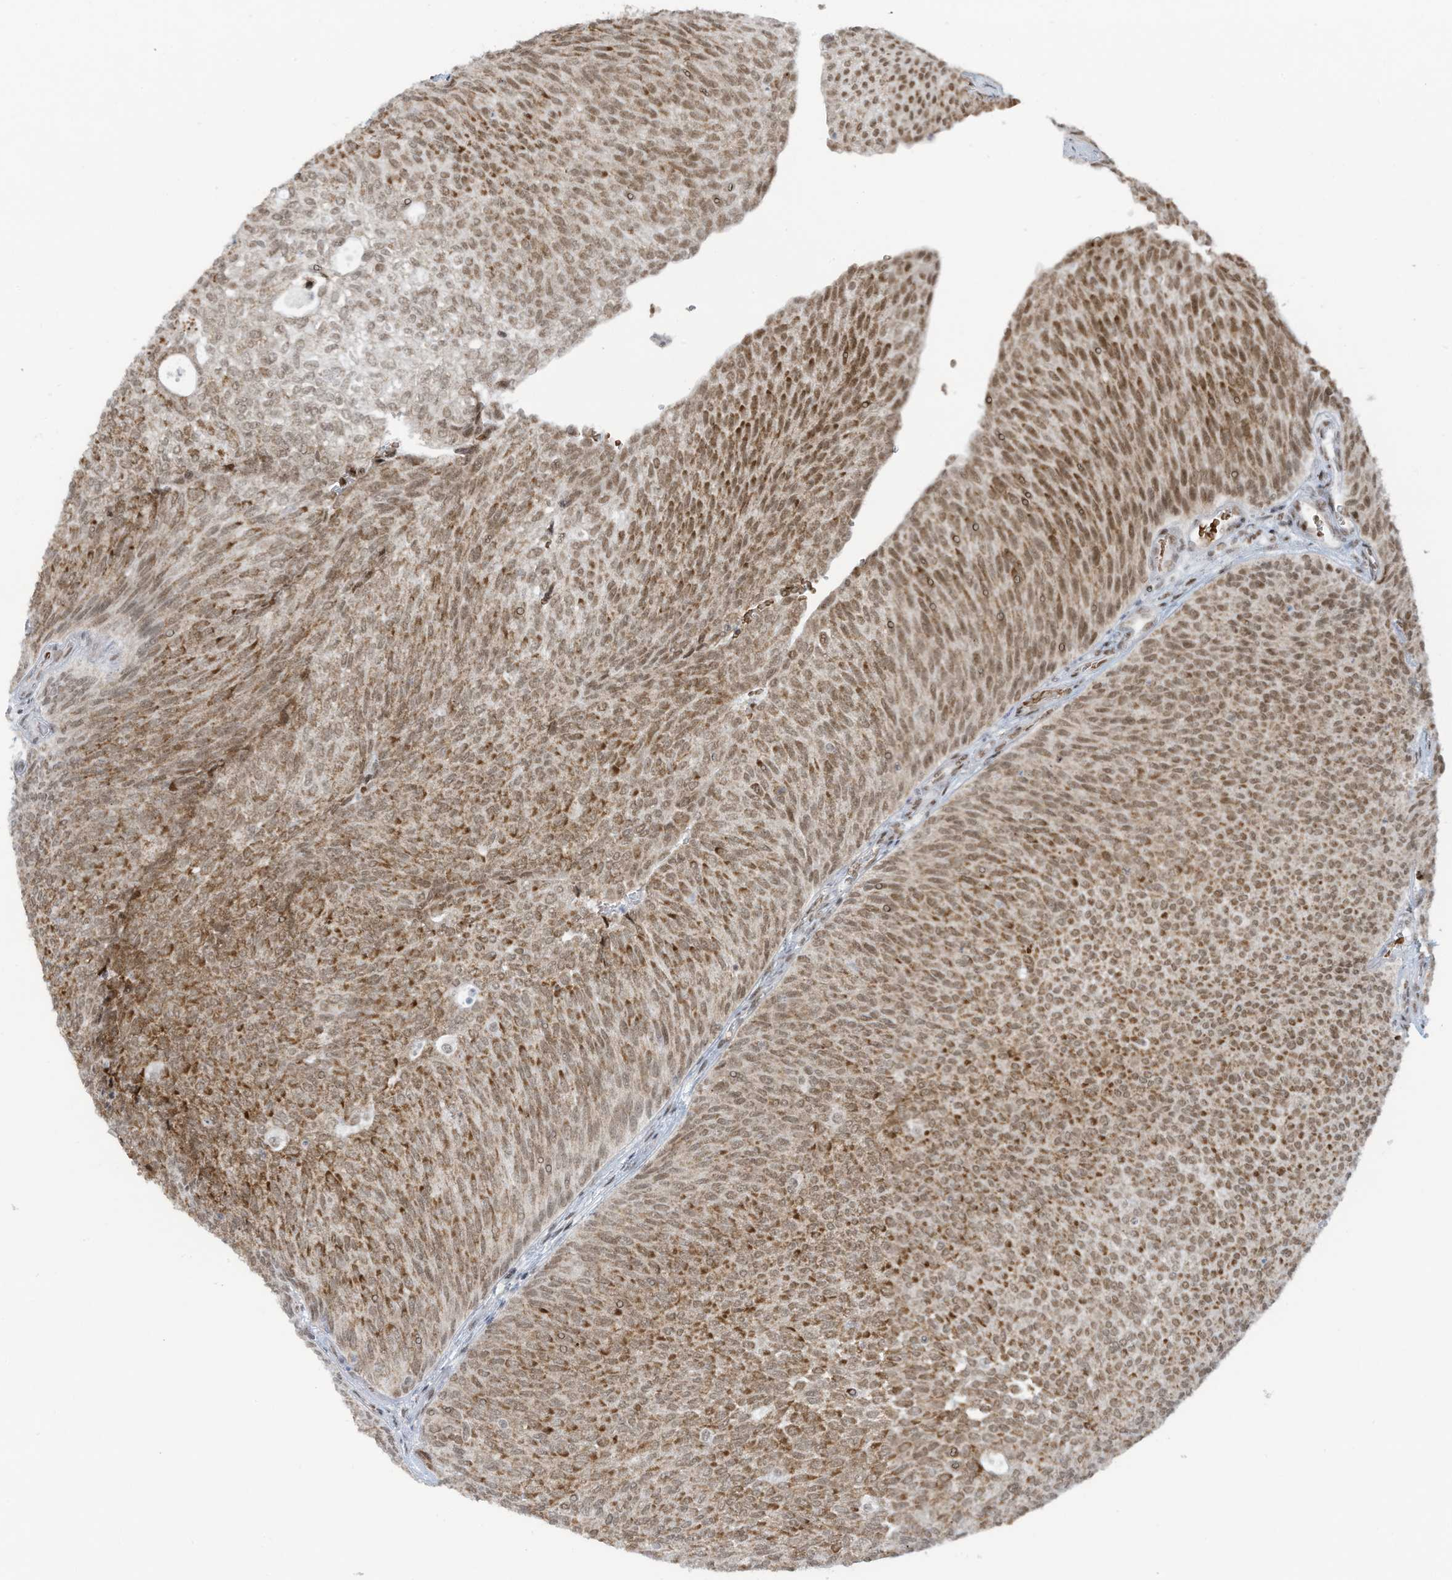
{"staining": {"intensity": "moderate", "quantity": ">75%", "location": "cytoplasmic/membranous,nuclear"}, "tissue": "urothelial cancer", "cell_type": "Tumor cells", "image_type": "cancer", "snomed": [{"axis": "morphology", "description": "Urothelial carcinoma, Low grade"}, {"axis": "topography", "description": "Urinary bladder"}], "caption": "Immunohistochemical staining of human low-grade urothelial carcinoma exhibits medium levels of moderate cytoplasmic/membranous and nuclear protein positivity in approximately >75% of tumor cells.", "gene": "ECT2L", "patient": {"sex": "female", "age": 79}}